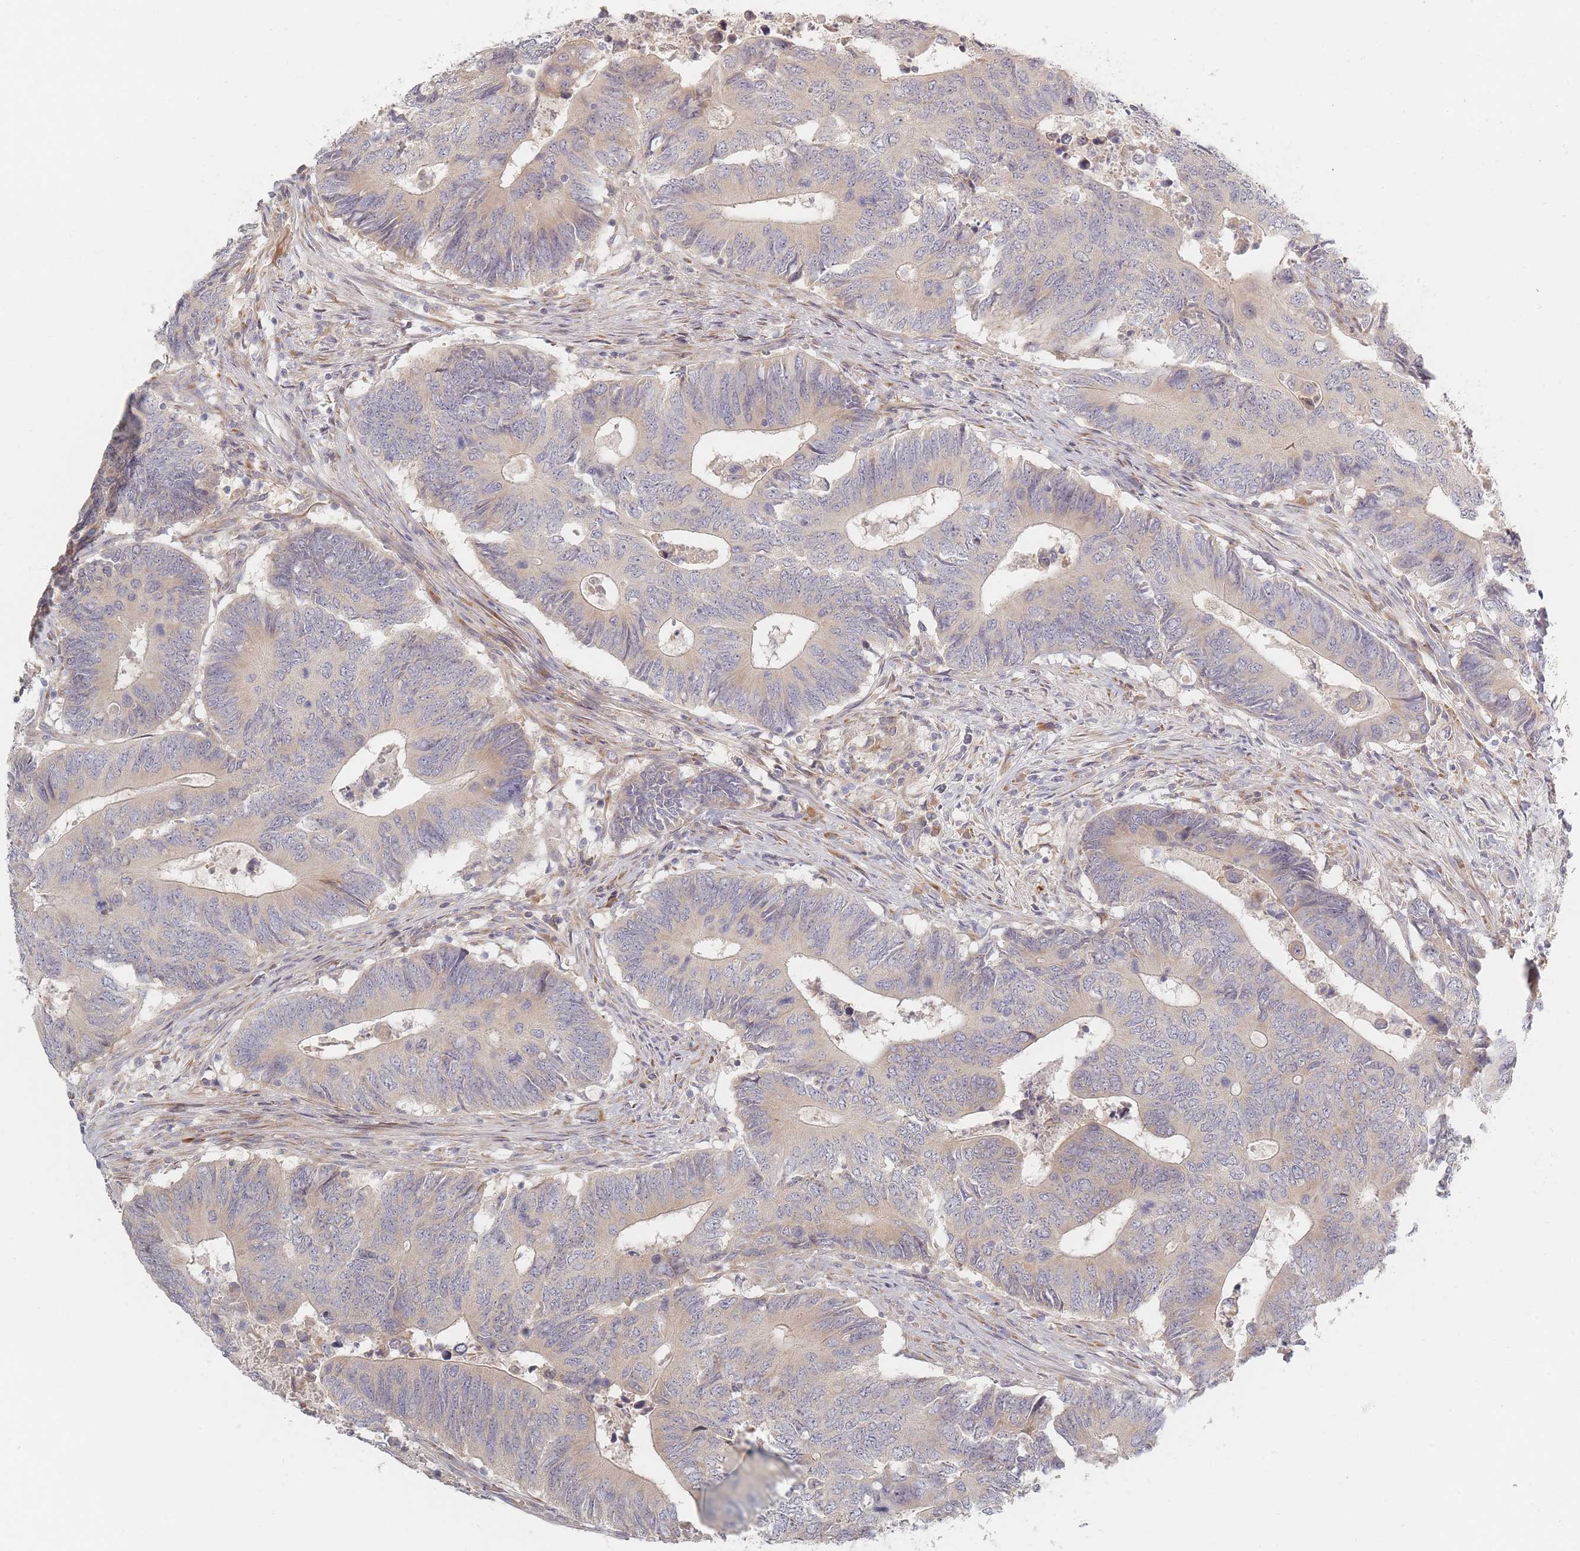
{"staining": {"intensity": "weak", "quantity": "25%-75%", "location": "cytoplasmic/membranous"}, "tissue": "colorectal cancer", "cell_type": "Tumor cells", "image_type": "cancer", "snomed": [{"axis": "morphology", "description": "Adenocarcinoma, NOS"}, {"axis": "topography", "description": "Colon"}], "caption": "This is a histology image of IHC staining of colorectal cancer, which shows weak staining in the cytoplasmic/membranous of tumor cells.", "gene": "ZKSCAN7", "patient": {"sex": "male", "age": 87}}